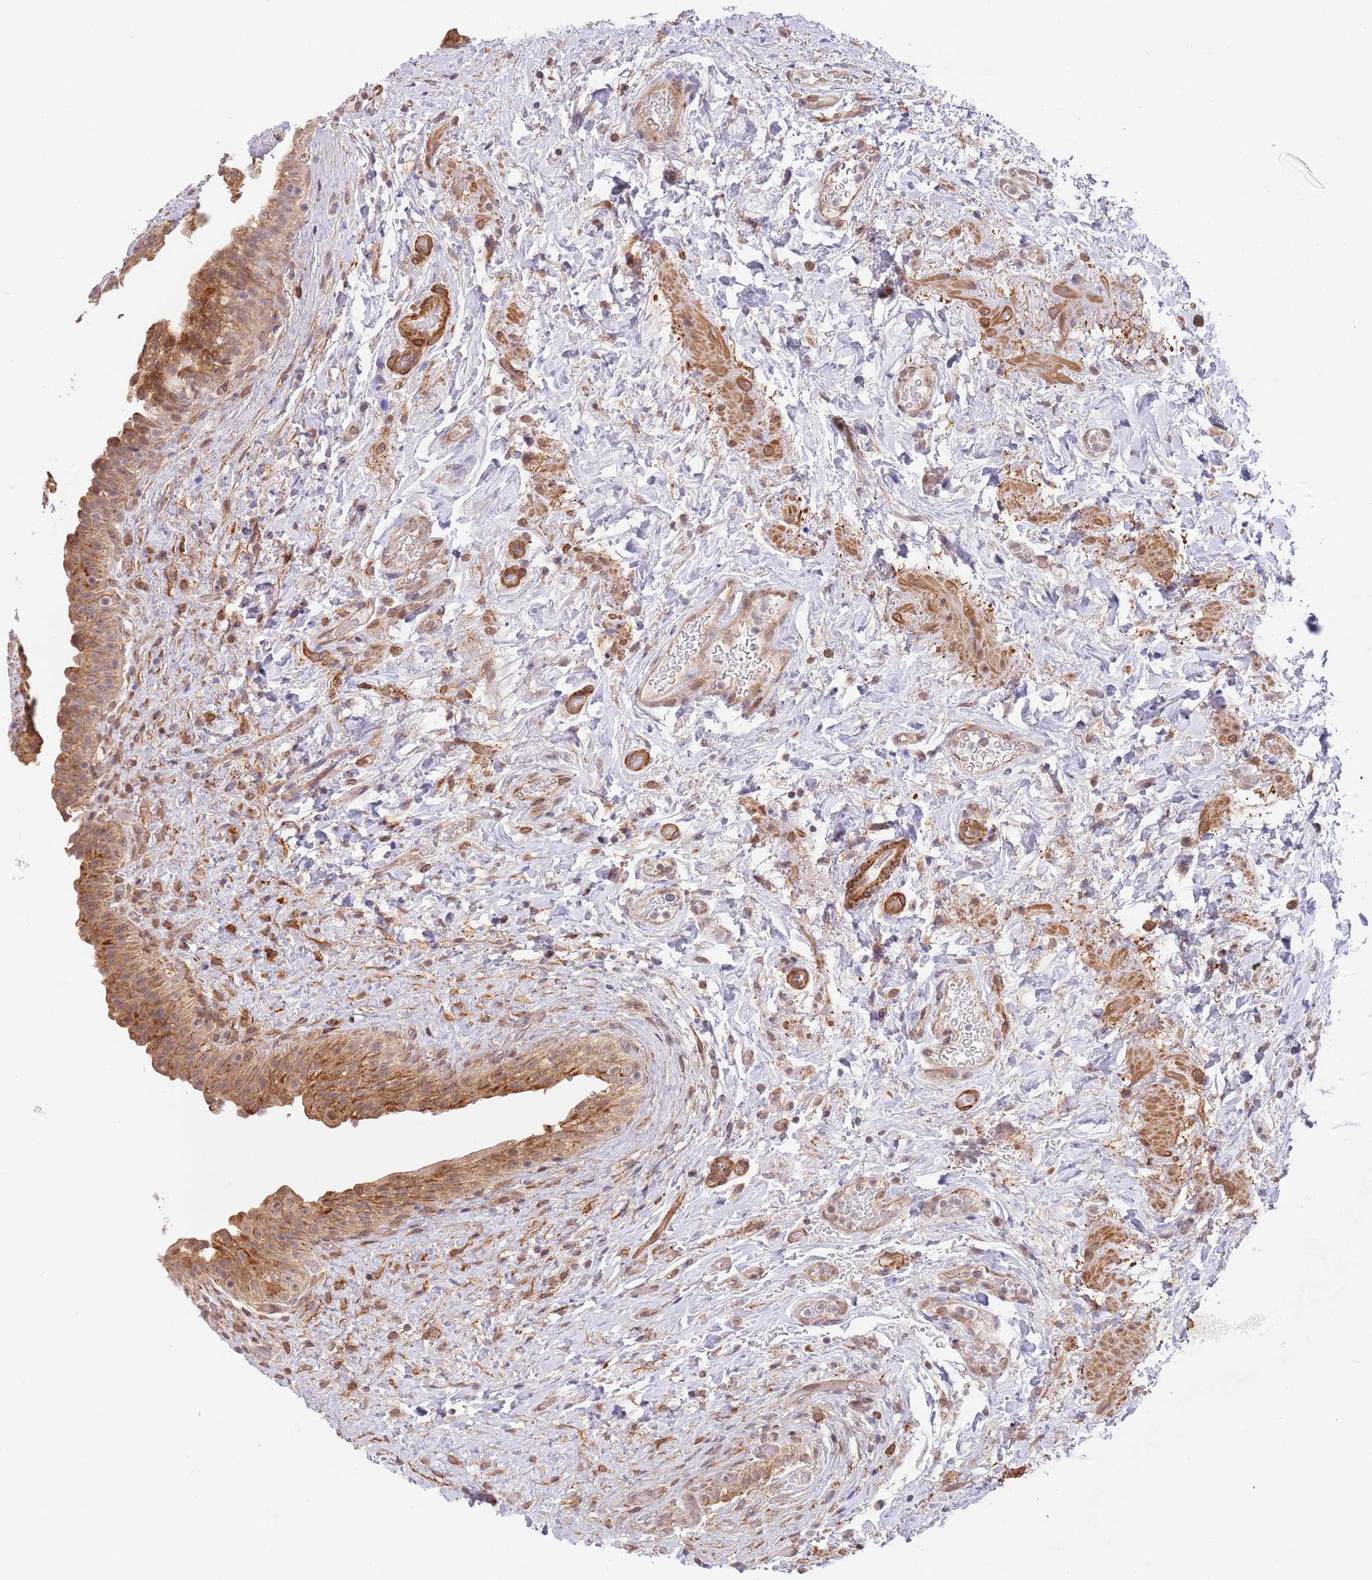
{"staining": {"intensity": "moderate", "quantity": ">75%", "location": "cytoplasmic/membranous"}, "tissue": "urinary bladder", "cell_type": "Urothelial cells", "image_type": "normal", "snomed": [{"axis": "morphology", "description": "Normal tissue, NOS"}, {"axis": "topography", "description": "Urinary bladder"}], "caption": "Protein positivity by immunohistochemistry (IHC) shows moderate cytoplasmic/membranous staining in approximately >75% of urothelial cells in normal urinary bladder.", "gene": "UQCC3", "patient": {"sex": "male", "age": 69}}